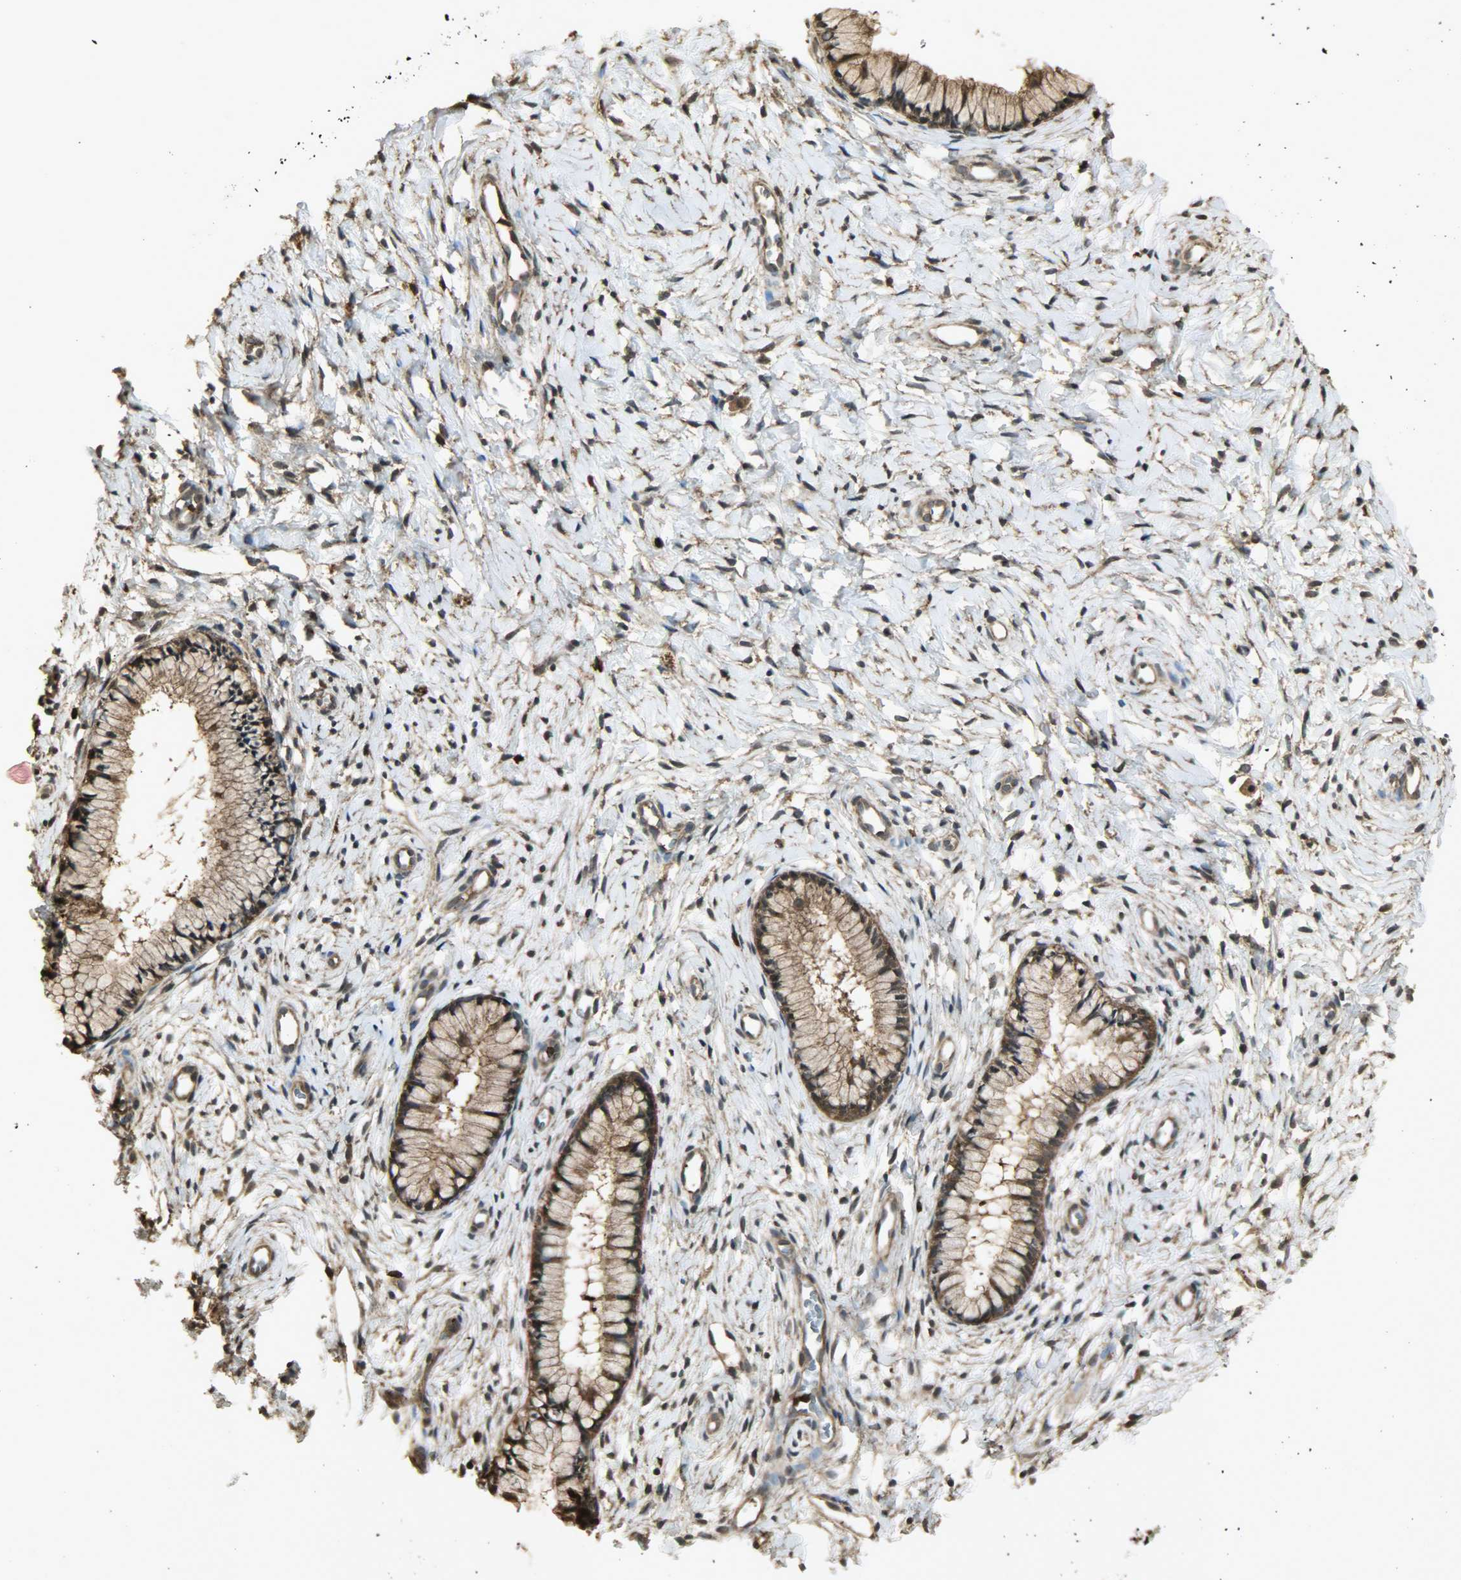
{"staining": {"intensity": "strong", "quantity": ">75%", "location": "cytoplasmic/membranous"}, "tissue": "cervix", "cell_type": "Glandular cells", "image_type": "normal", "snomed": [{"axis": "morphology", "description": "Normal tissue, NOS"}, {"axis": "topography", "description": "Cervix"}], "caption": "Protein expression analysis of normal cervix reveals strong cytoplasmic/membranous staining in approximately >75% of glandular cells.", "gene": "YWHAZ", "patient": {"sex": "female", "age": 46}}